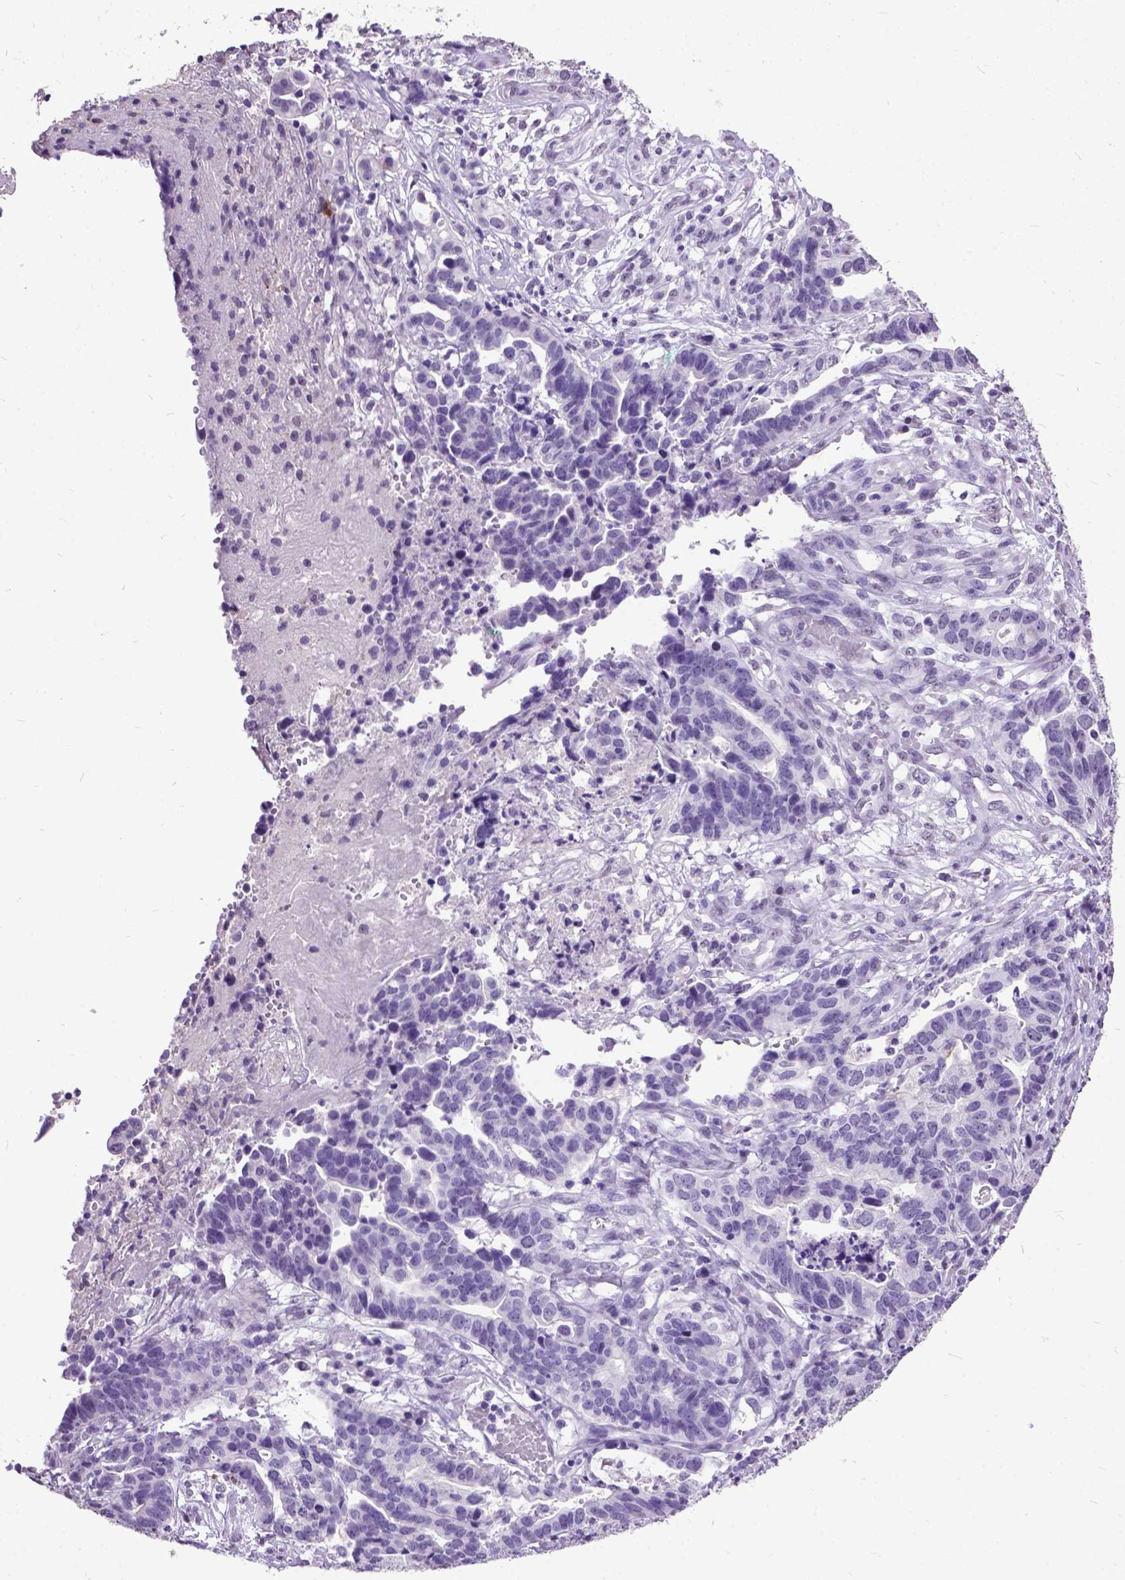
{"staining": {"intensity": "negative", "quantity": "none", "location": "none"}, "tissue": "stomach cancer", "cell_type": "Tumor cells", "image_type": "cancer", "snomed": [{"axis": "morphology", "description": "Adenocarcinoma, NOS"}, {"axis": "topography", "description": "Stomach, upper"}], "caption": "Tumor cells show no significant staining in stomach cancer (adenocarcinoma).", "gene": "MARCHF10", "patient": {"sex": "female", "age": 67}}